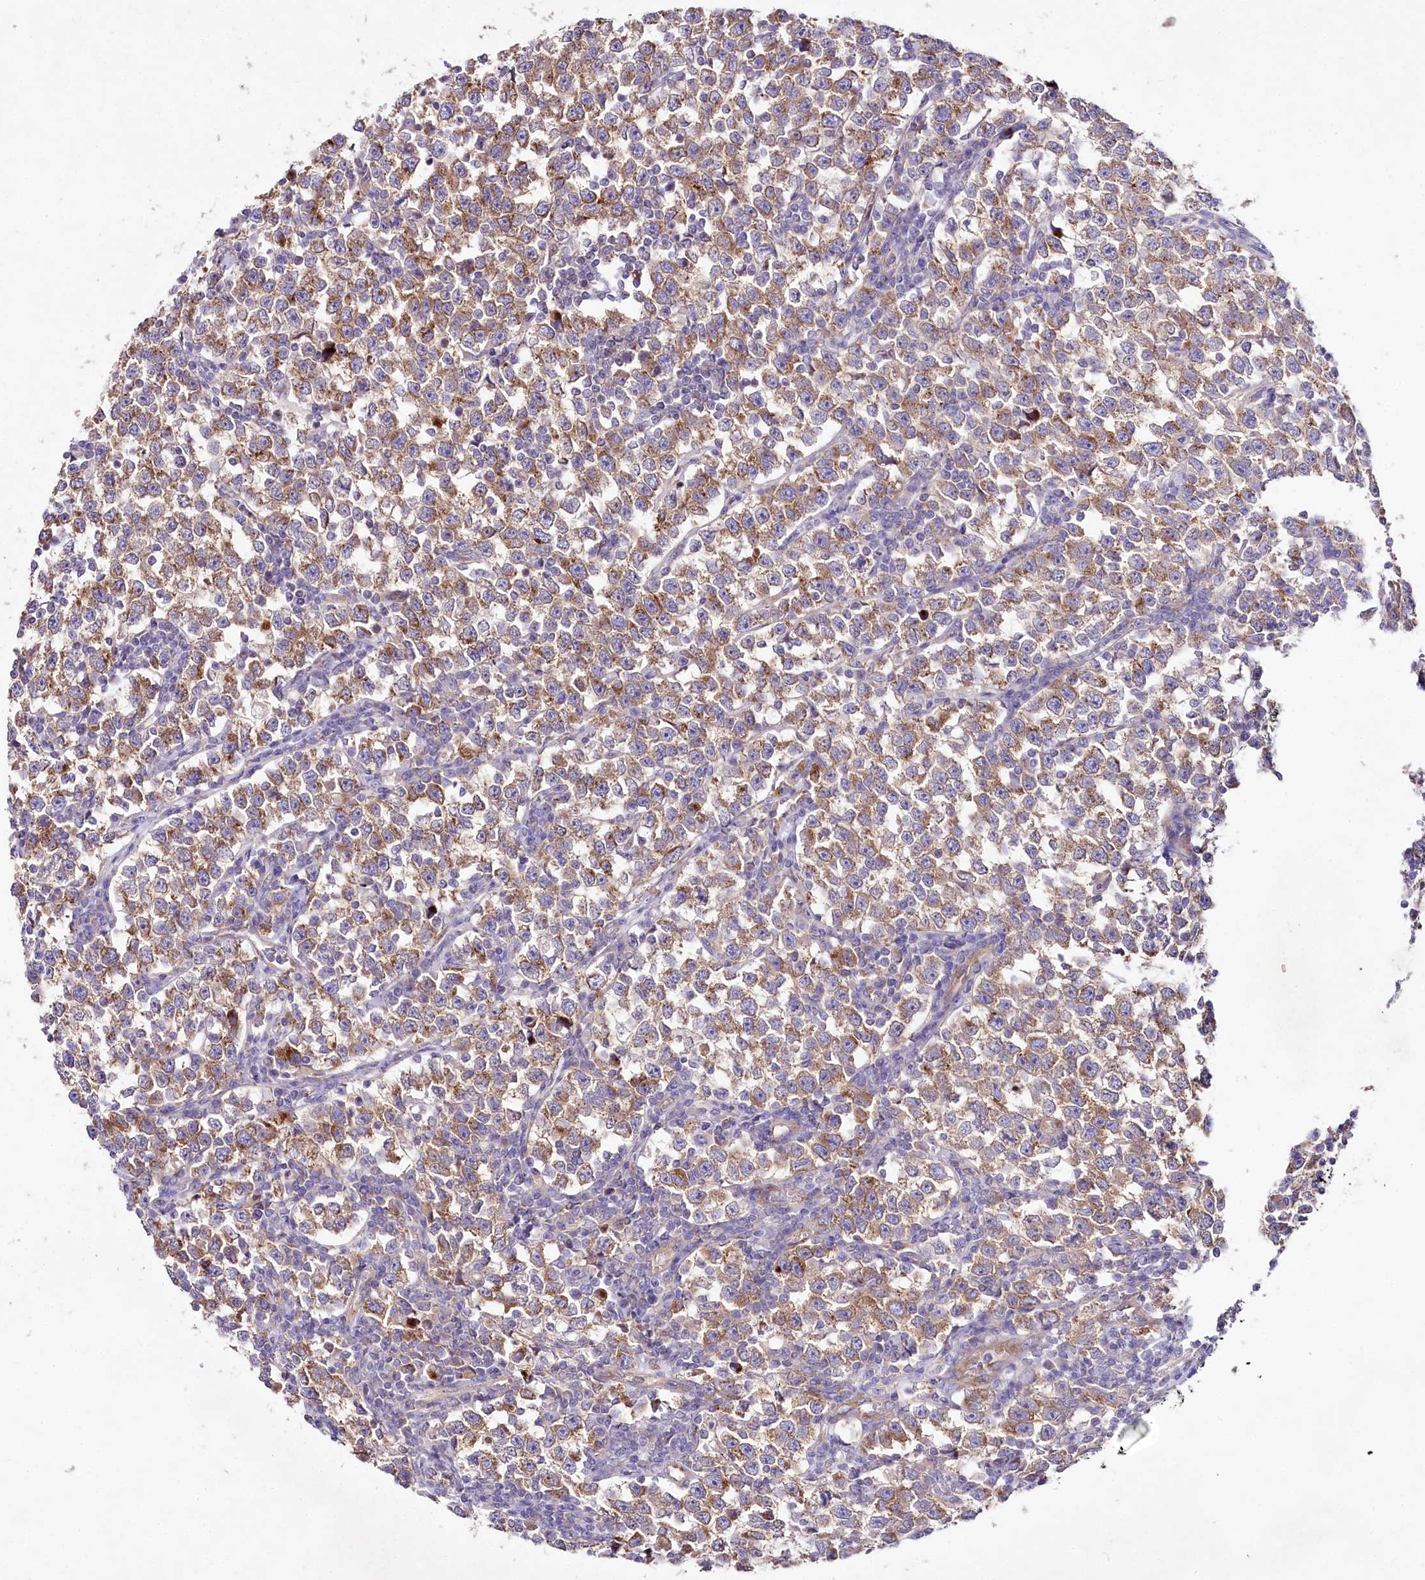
{"staining": {"intensity": "moderate", "quantity": ">75%", "location": "cytoplasmic/membranous"}, "tissue": "testis cancer", "cell_type": "Tumor cells", "image_type": "cancer", "snomed": [{"axis": "morphology", "description": "Normal tissue, NOS"}, {"axis": "morphology", "description": "Seminoma, NOS"}, {"axis": "topography", "description": "Testis"}], "caption": "A high-resolution image shows immunohistochemistry (IHC) staining of testis cancer (seminoma), which displays moderate cytoplasmic/membranous positivity in about >75% of tumor cells.", "gene": "STX6", "patient": {"sex": "male", "age": 43}}